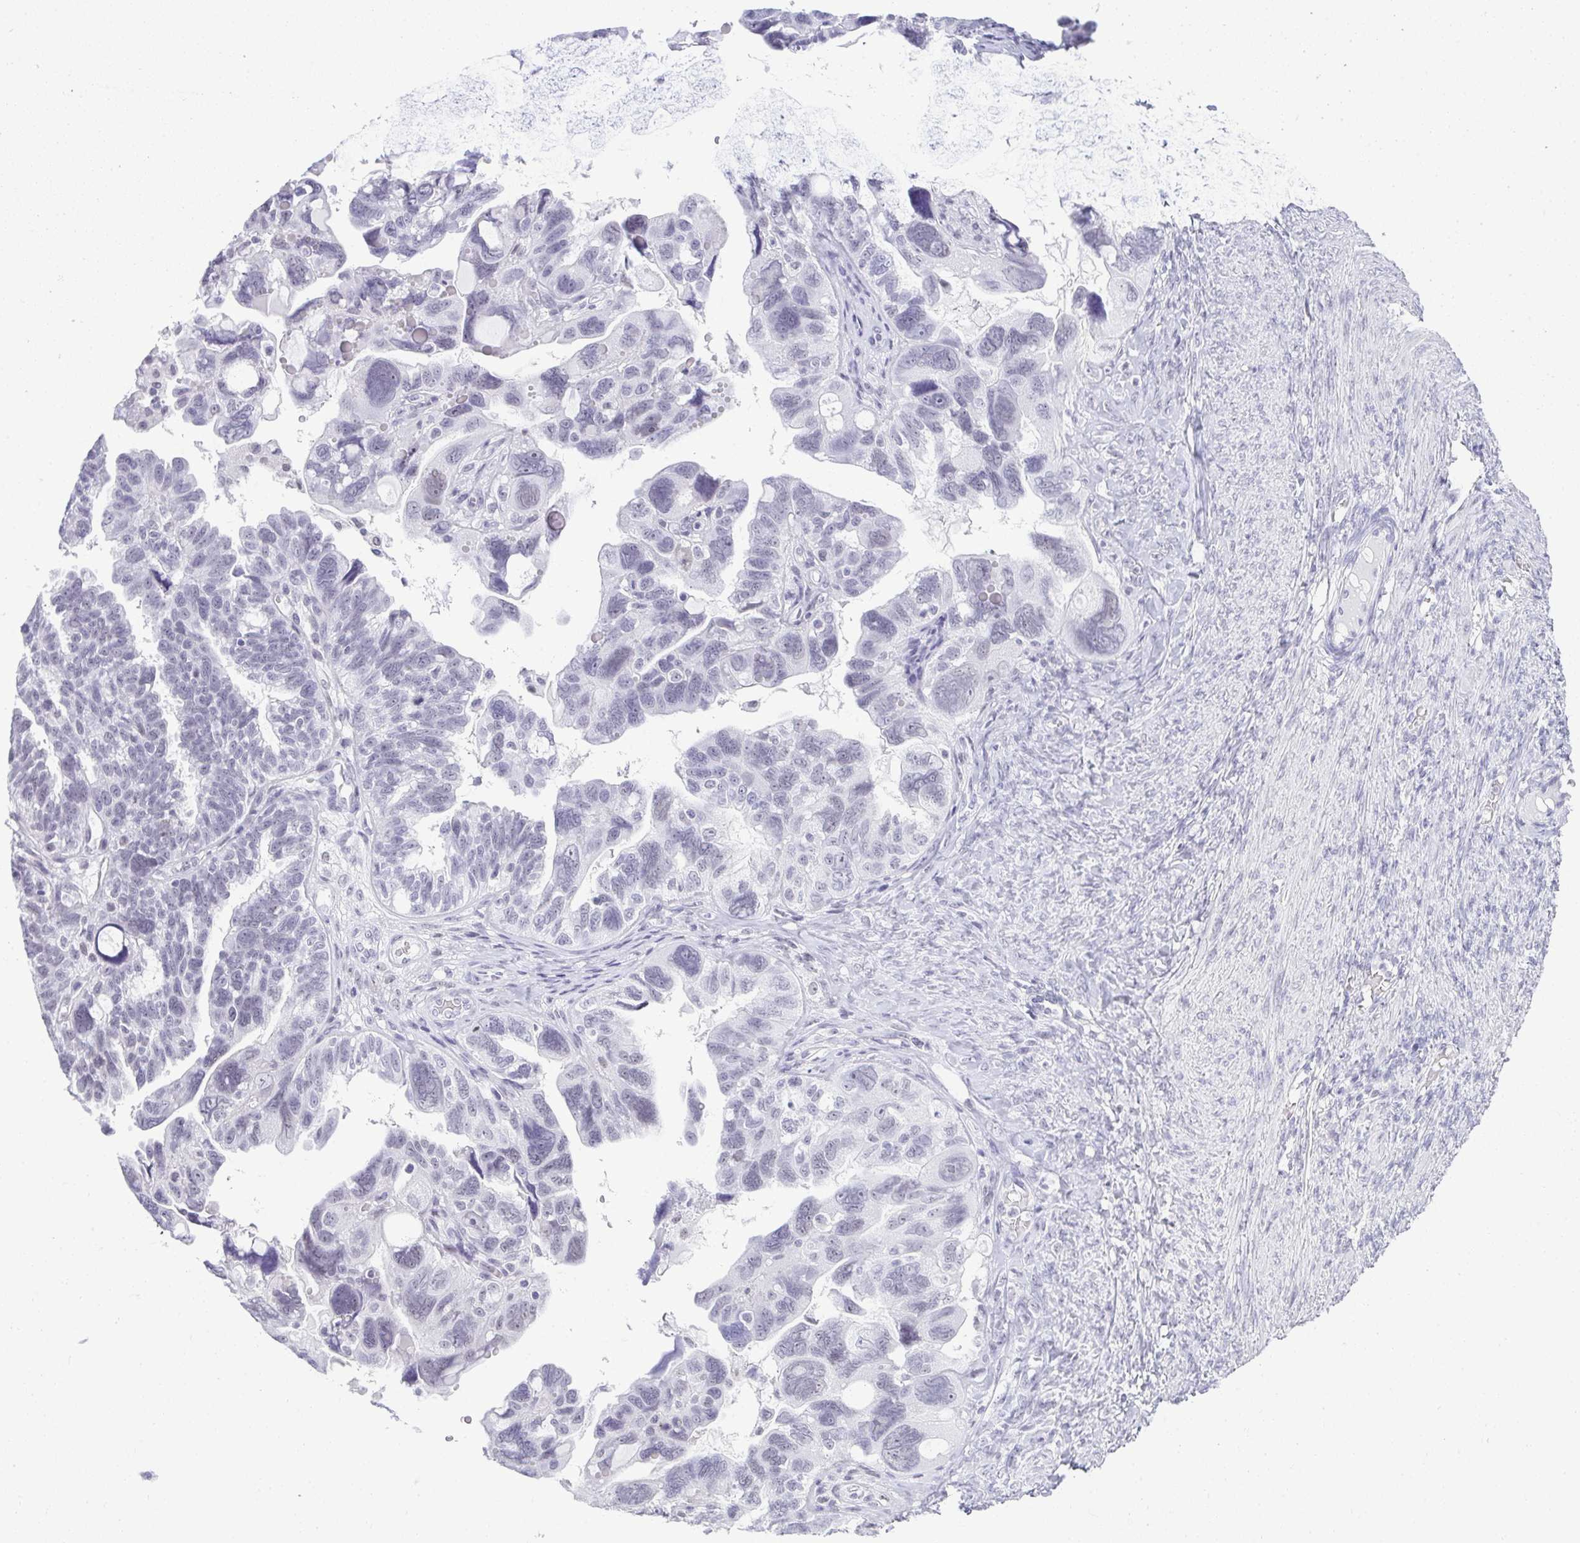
{"staining": {"intensity": "negative", "quantity": "none", "location": "none"}, "tissue": "ovarian cancer", "cell_type": "Tumor cells", "image_type": "cancer", "snomed": [{"axis": "morphology", "description": "Cystadenocarcinoma, serous, NOS"}, {"axis": "topography", "description": "Ovary"}], "caption": "Immunohistochemistry (IHC) photomicrograph of neoplastic tissue: human ovarian cancer (serous cystadenocarcinoma) stained with DAB demonstrates no significant protein positivity in tumor cells.", "gene": "PLA2G1B", "patient": {"sex": "female", "age": 60}}